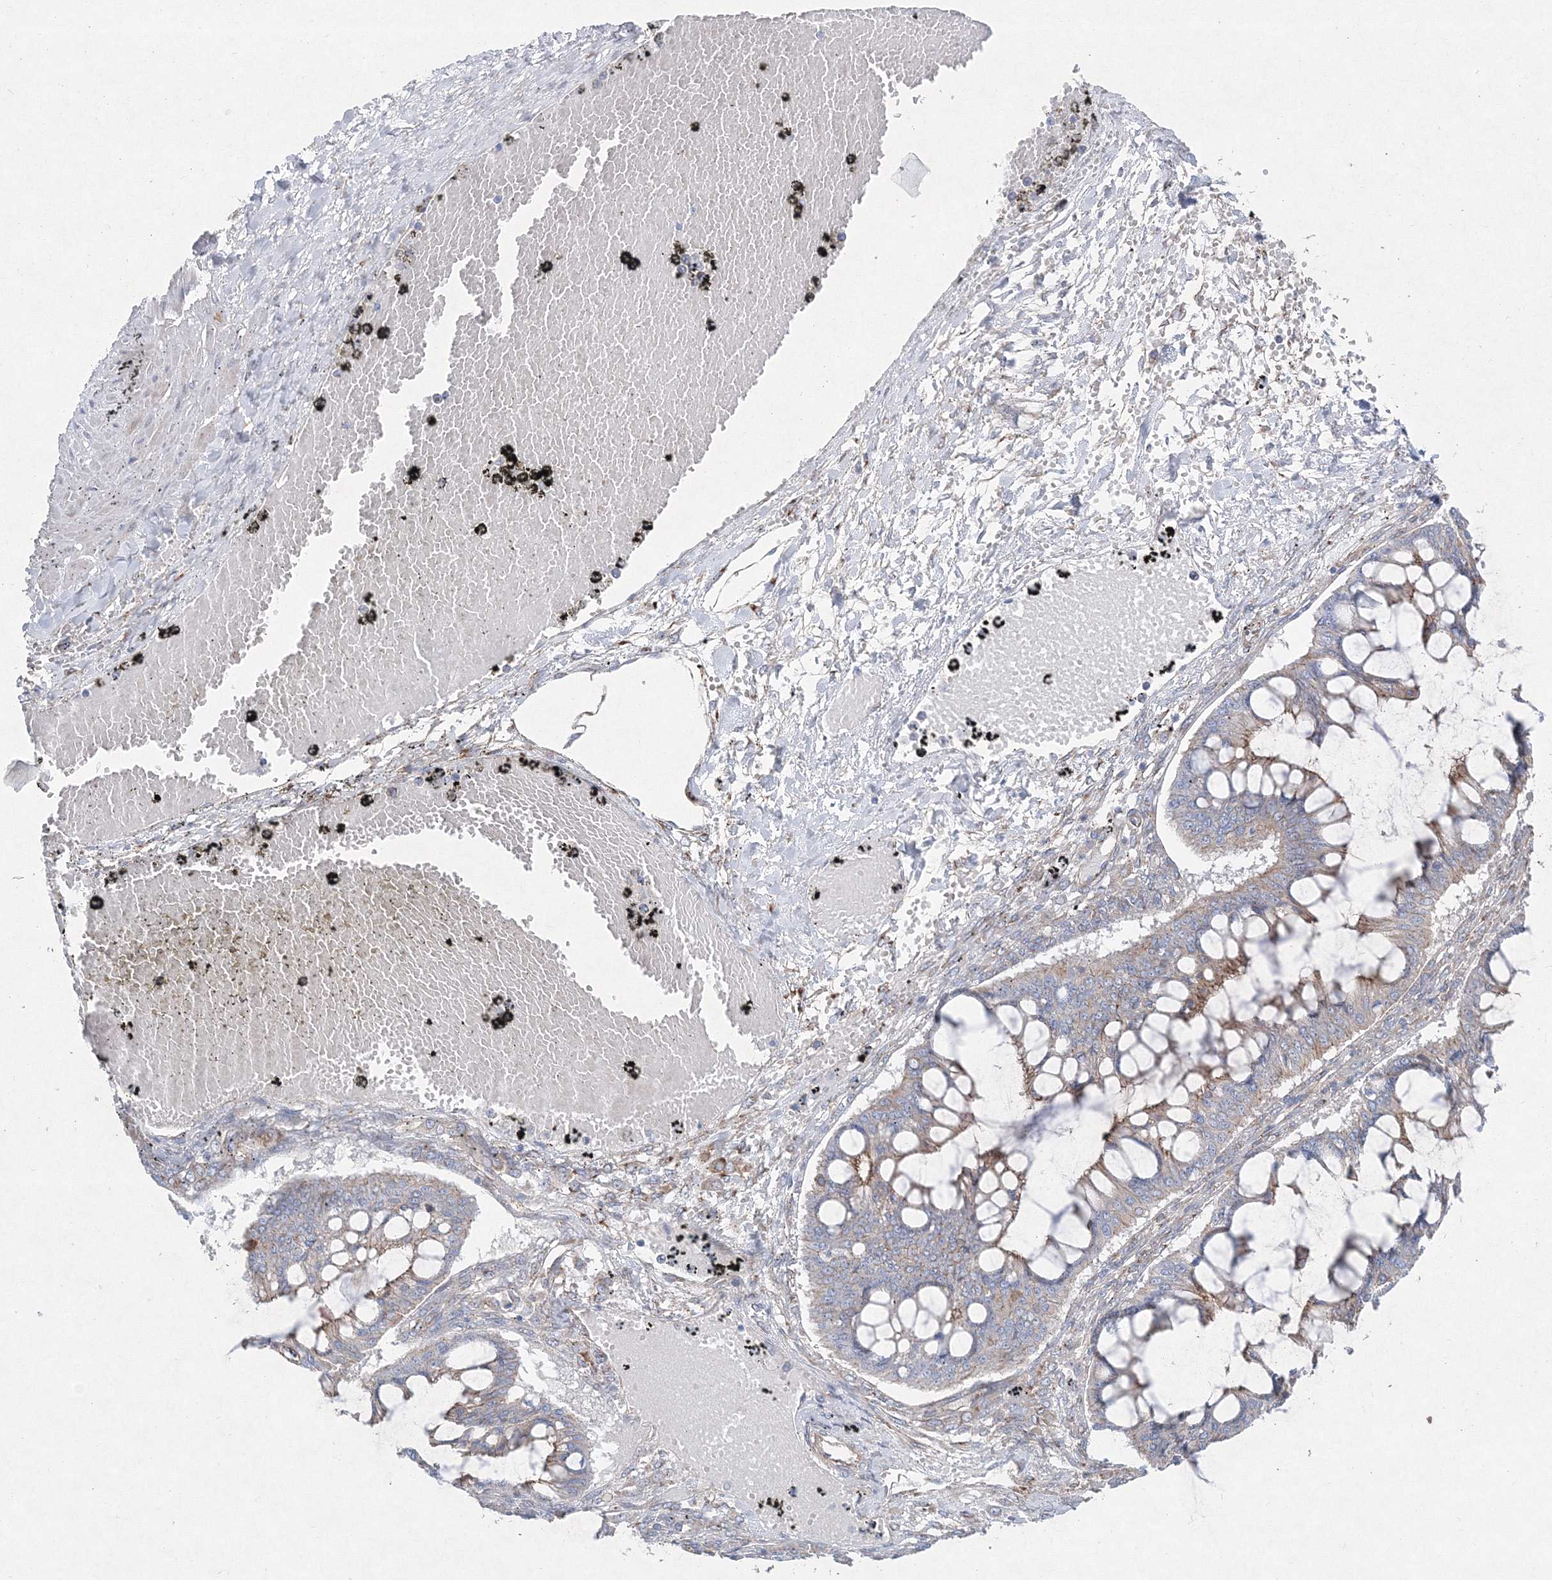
{"staining": {"intensity": "weak", "quantity": "25%-75%", "location": "cytoplasmic/membranous"}, "tissue": "ovarian cancer", "cell_type": "Tumor cells", "image_type": "cancer", "snomed": [{"axis": "morphology", "description": "Cystadenocarcinoma, mucinous, NOS"}, {"axis": "topography", "description": "Ovary"}], "caption": "Ovarian cancer (mucinous cystadenocarcinoma) was stained to show a protein in brown. There is low levels of weak cytoplasmic/membranous staining in approximately 25%-75% of tumor cells.", "gene": "NAA40", "patient": {"sex": "female", "age": 73}}